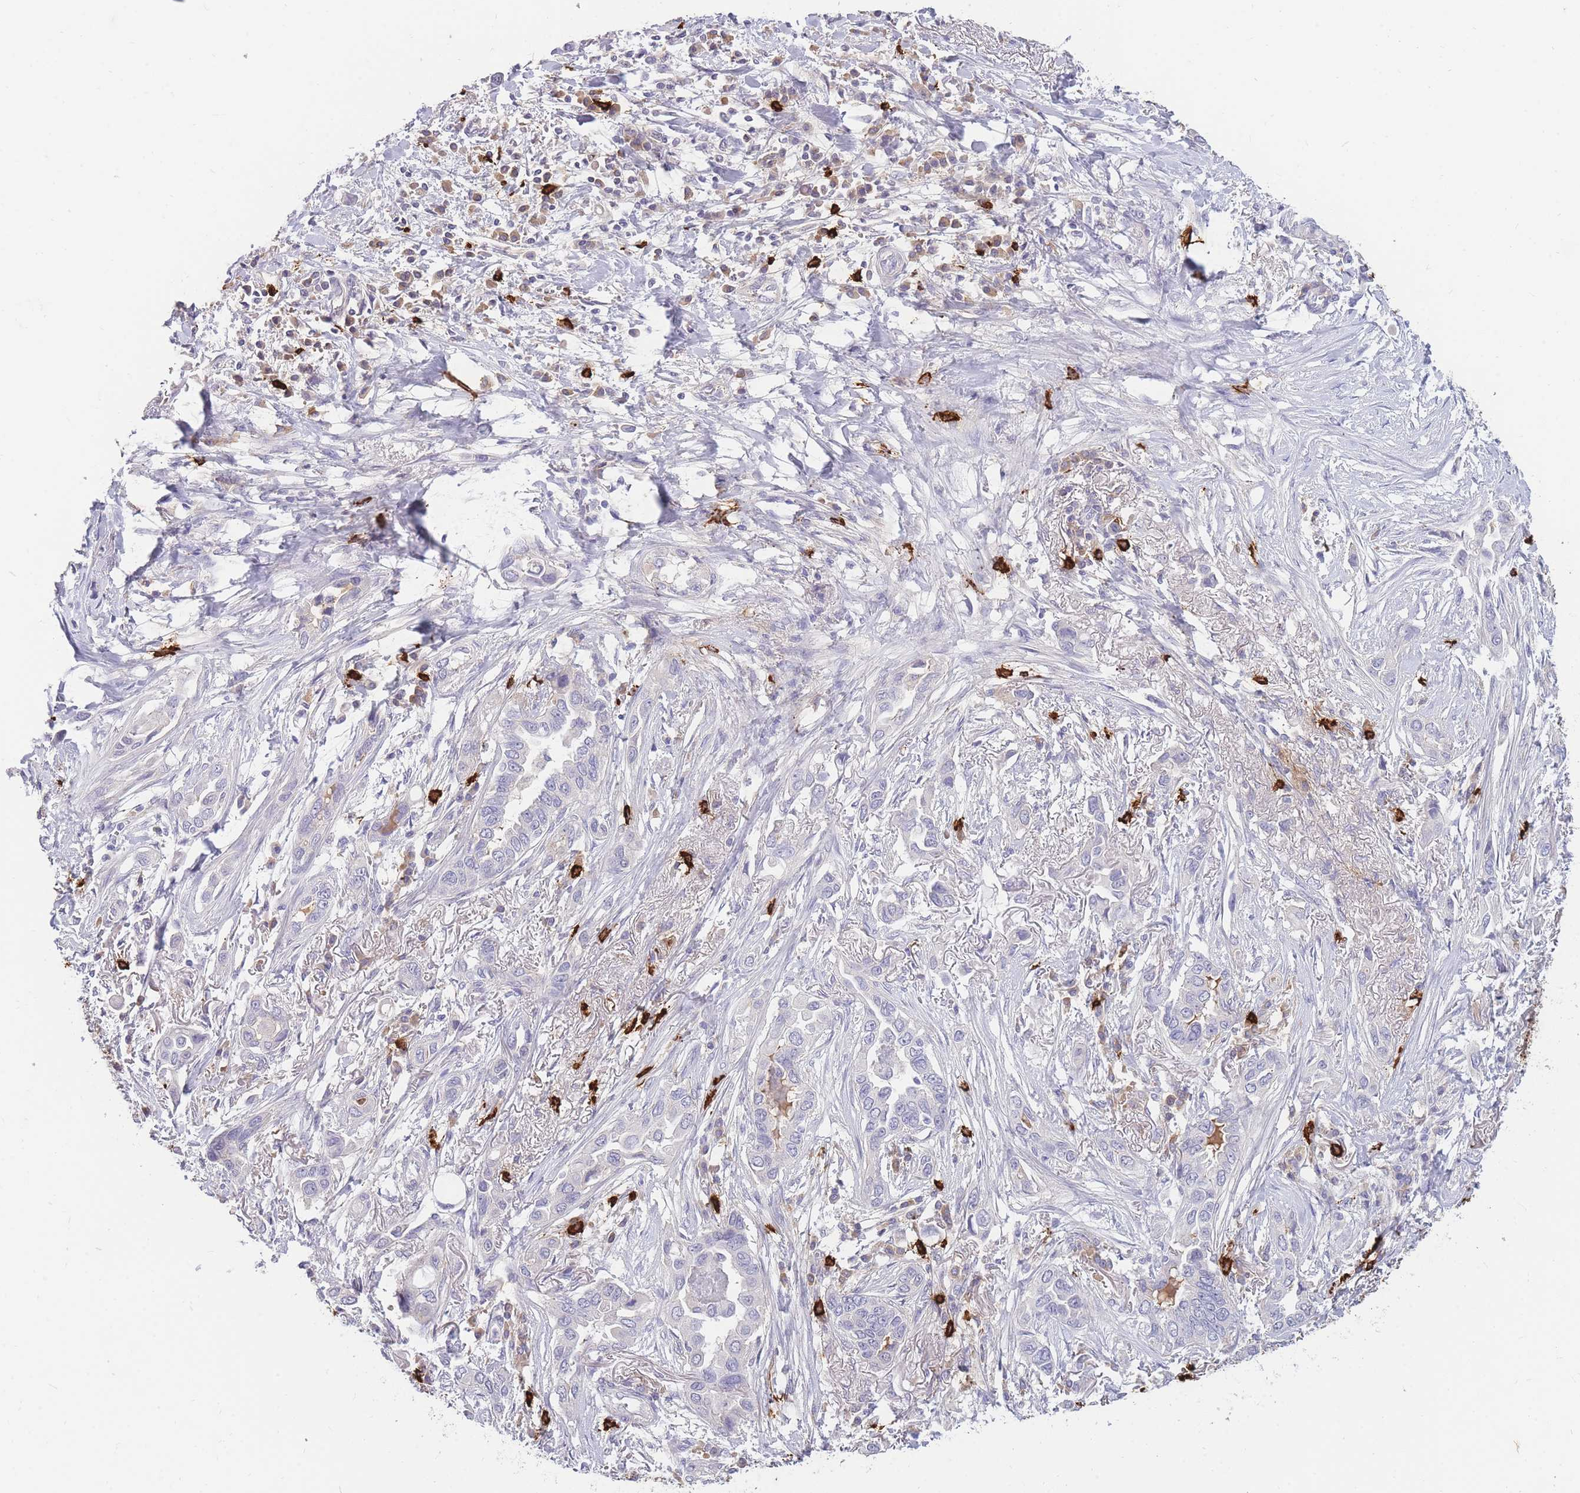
{"staining": {"intensity": "negative", "quantity": "none", "location": "none"}, "tissue": "lung cancer", "cell_type": "Tumor cells", "image_type": "cancer", "snomed": [{"axis": "morphology", "description": "Adenocarcinoma, NOS"}, {"axis": "topography", "description": "Lung"}], "caption": "Histopathology image shows no protein expression in tumor cells of lung adenocarcinoma tissue.", "gene": "TPSD1", "patient": {"sex": "female", "age": 76}}